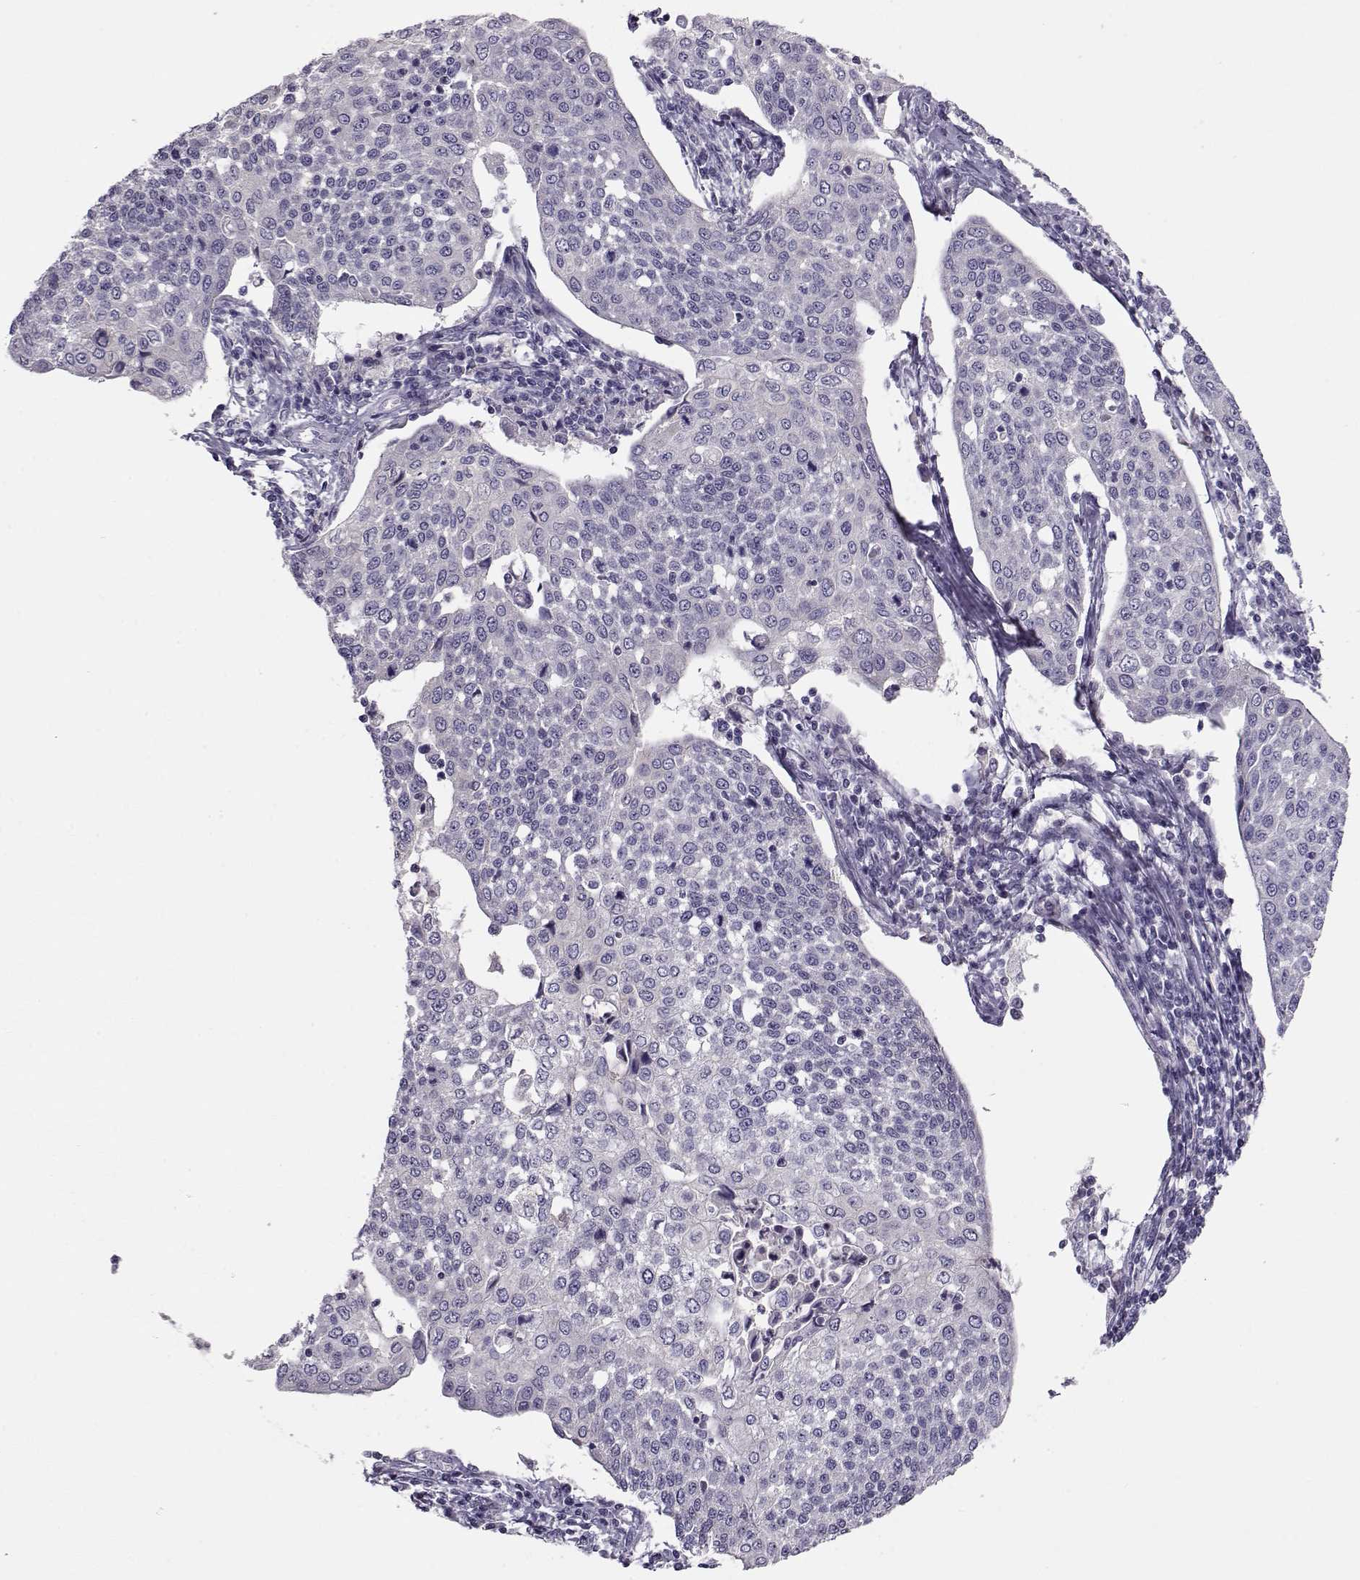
{"staining": {"intensity": "negative", "quantity": "none", "location": "none"}, "tissue": "cervical cancer", "cell_type": "Tumor cells", "image_type": "cancer", "snomed": [{"axis": "morphology", "description": "Squamous cell carcinoma, NOS"}, {"axis": "topography", "description": "Cervix"}], "caption": "Protein analysis of cervical cancer (squamous cell carcinoma) displays no significant expression in tumor cells. (DAB immunohistochemistry, high magnification).", "gene": "GRK1", "patient": {"sex": "female", "age": 34}}